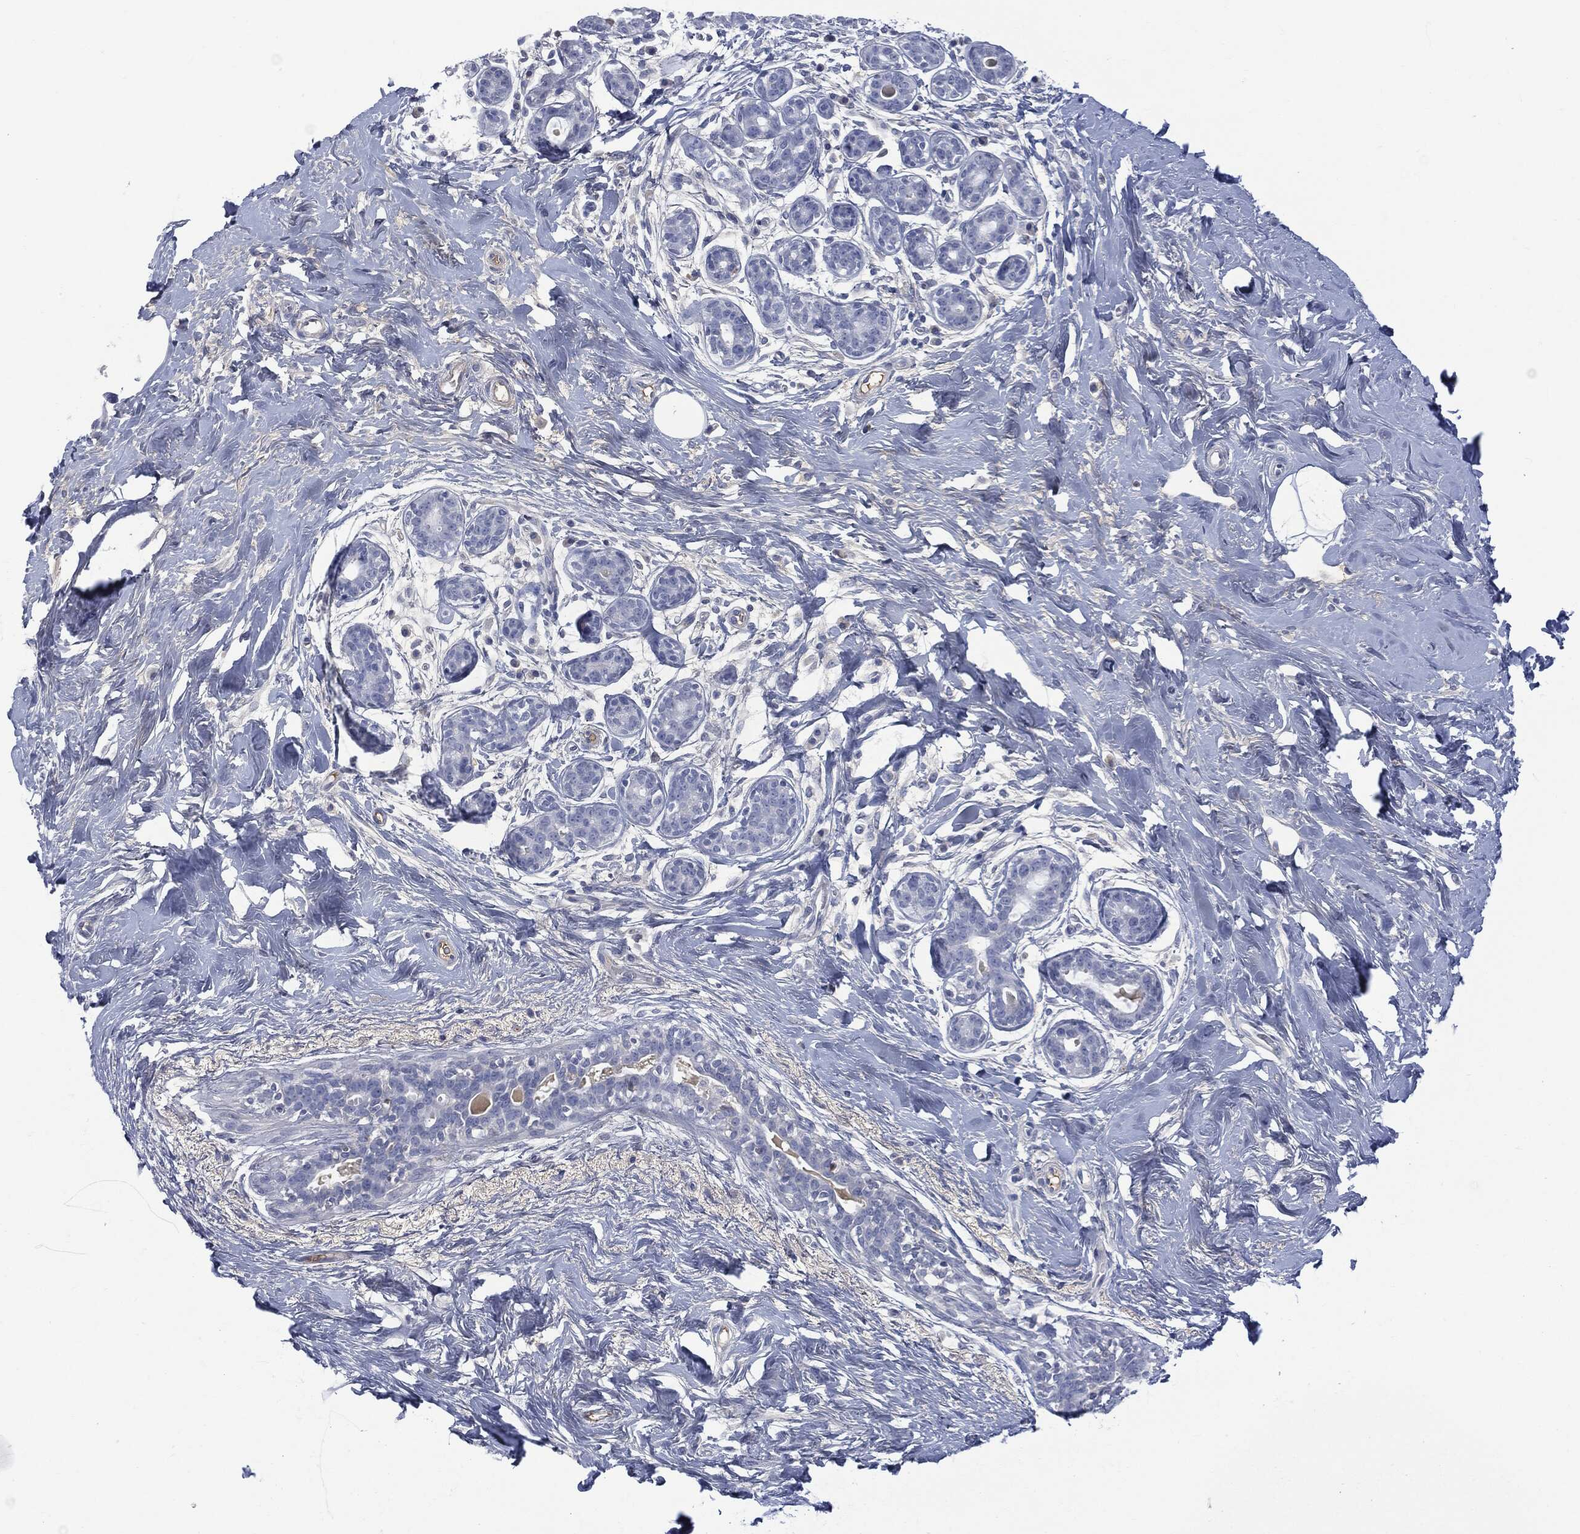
{"staining": {"intensity": "negative", "quantity": "none", "location": "none"}, "tissue": "breast", "cell_type": "Adipocytes", "image_type": "normal", "snomed": [{"axis": "morphology", "description": "Normal tissue, NOS"}, {"axis": "topography", "description": "Breast"}], "caption": "Photomicrograph shows no significant protein expression in adipocytes of unremarkable breast. Nuclei are stained in blue.", "gene": "BTK", "patient": {"sex": "female", "age": 43}}